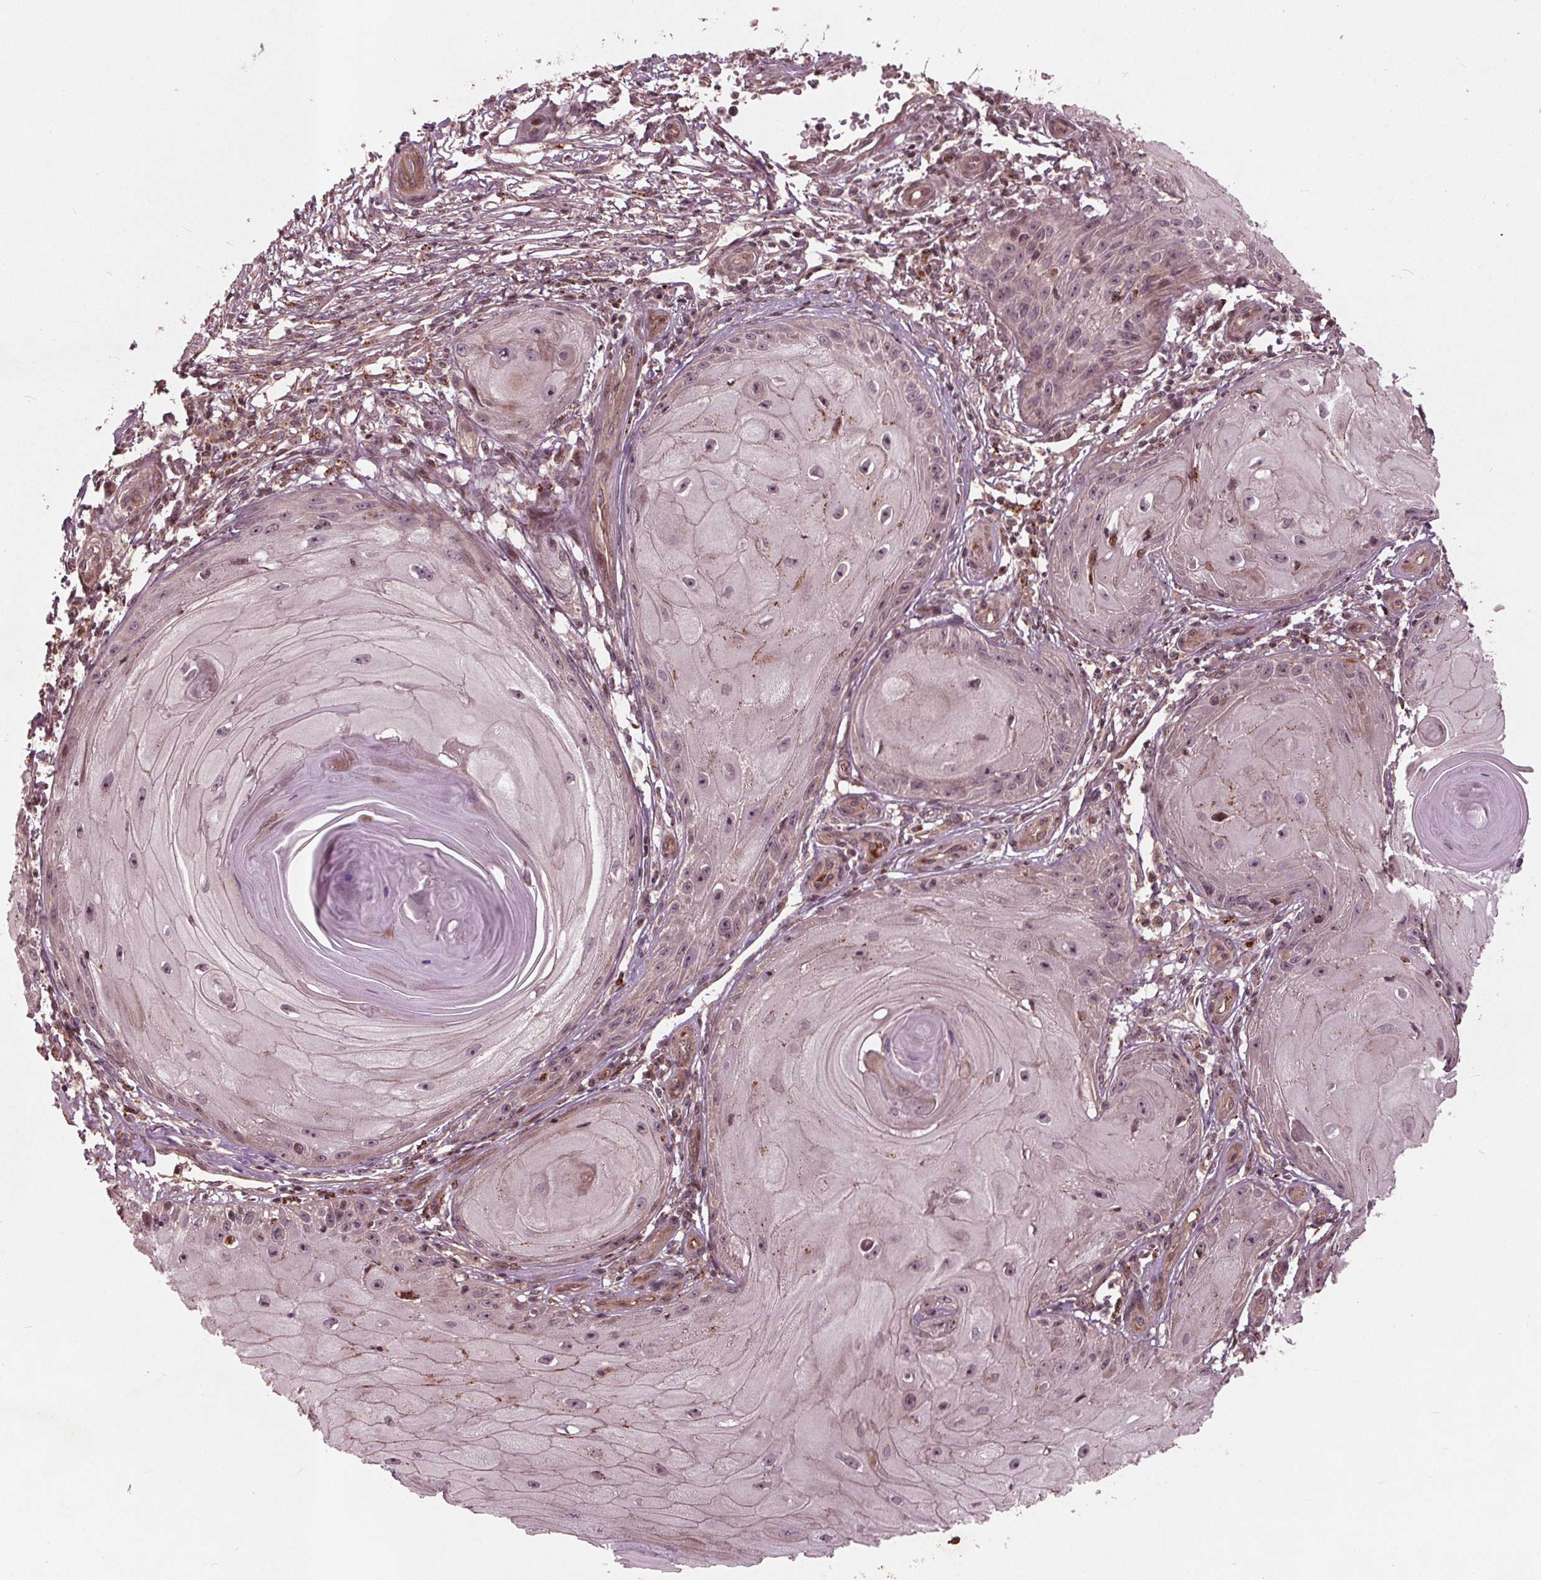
{"staining": {"intensity": "negative", "quantity": "none", "location": "none"}, "tissue": "skin cancer", "cell_type": "Tumor cells", "image_type": "cancer", "snomed": [{"axis": "morphology", "description": "Squamous cell carcinoma, NOS"}, {"axis": "topography", "description": "Skin"}], "caption": "A photomicrograph of skin cancer (squamous cell carcinoma) stained for a protein displays no brown staining in tumor cells.", "gene": "CDKL4", "patient": {"sex": "female", "age": 77}}